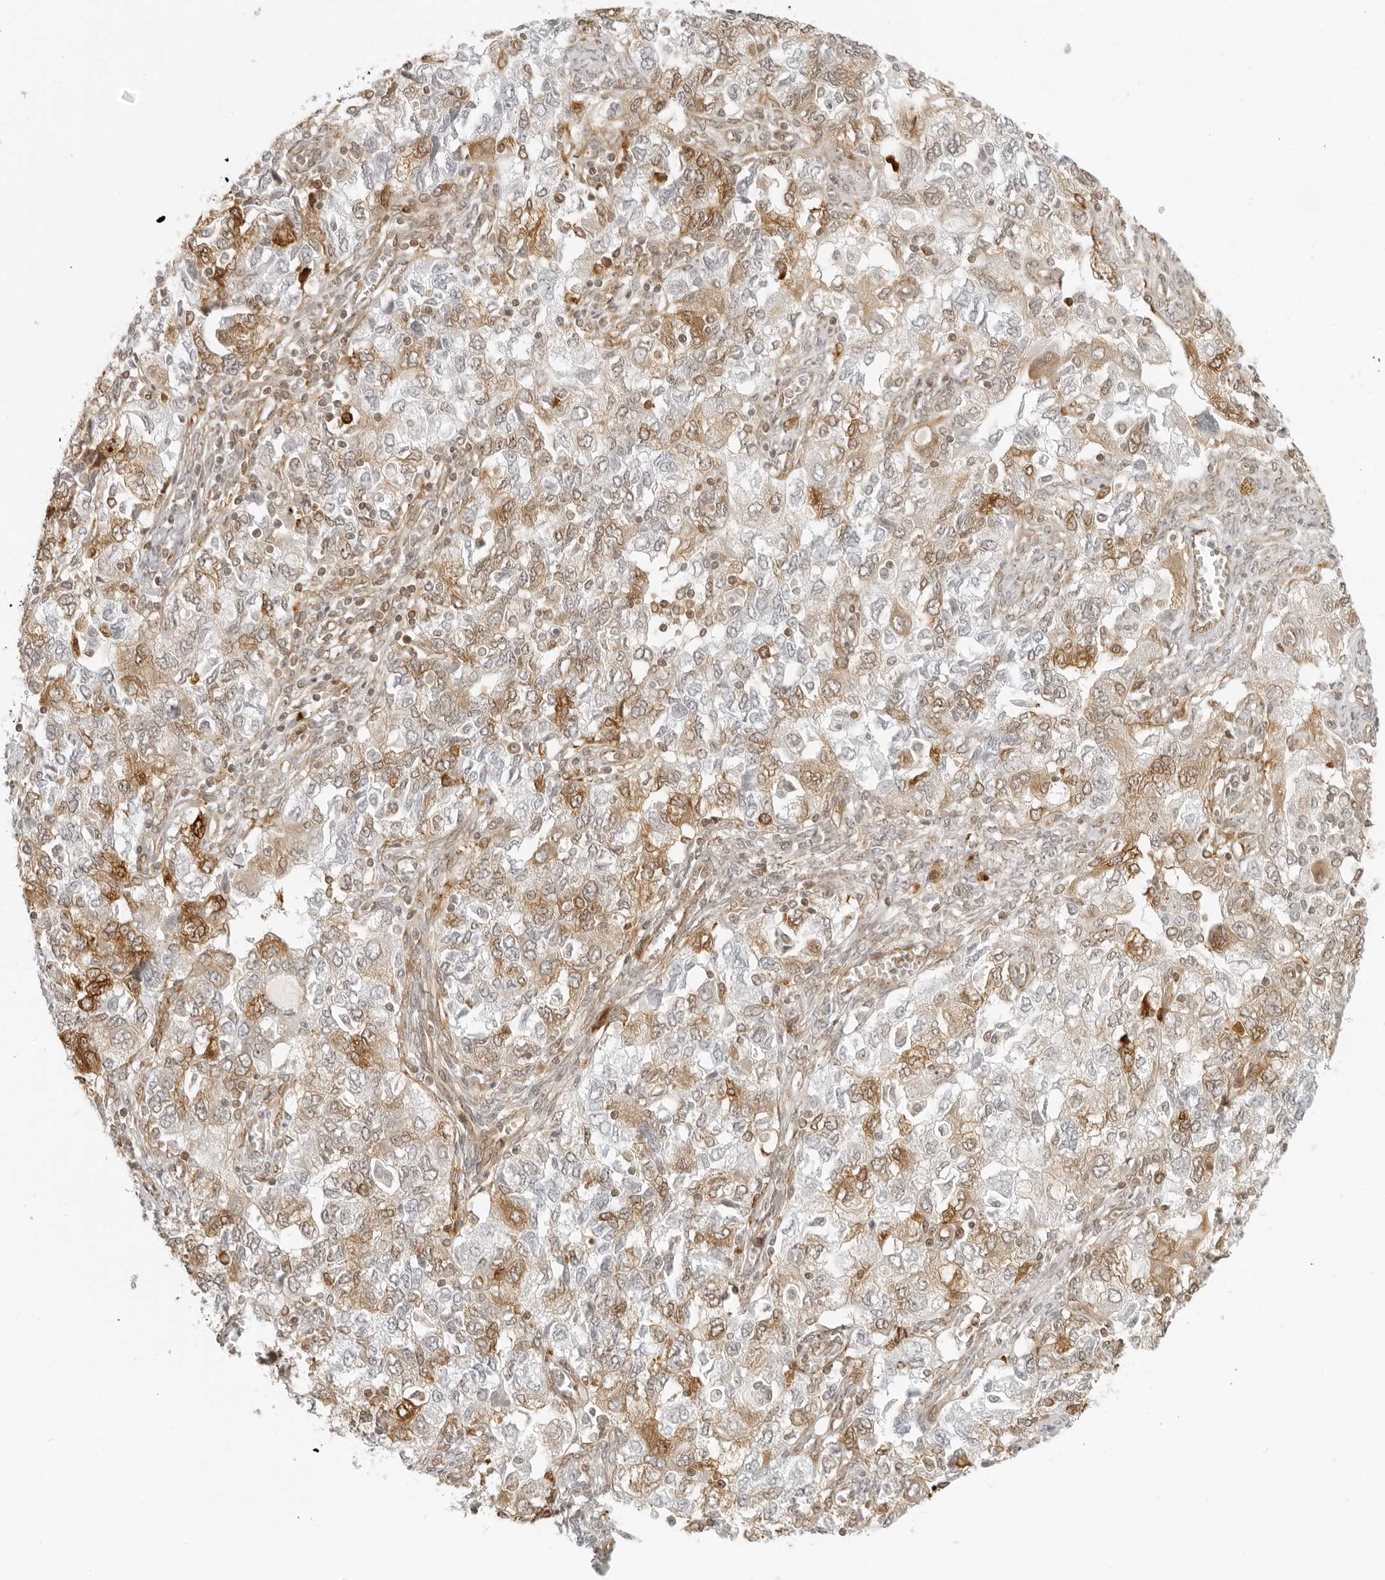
{"staining": {"intensity": "moderate", "quantity": ">75%", "location": "cytoplasmic/membranous"}, "tissue": "ovarian cancer", "cell_type": "Tumor cells", "image_type": "cancer", "snomed": [{"axis": "morphology", "description": "Carcinoma, NOS"}, {"axis": "morphology", "description": "Cystadenocarcinoma, serous, NOS"}, {"axis": "topography", "description": "Ovary"}], "caption": "This histopathology image reveals immunohistochemistry staining of human serous cystadenocarcinoma (ovarian), with medium moderate cytoplasmic/membranous positivity in approximately >75% of tumor cells.", "gene": "EIF4G1", "patient": {"sex": "female", "age": 69}}